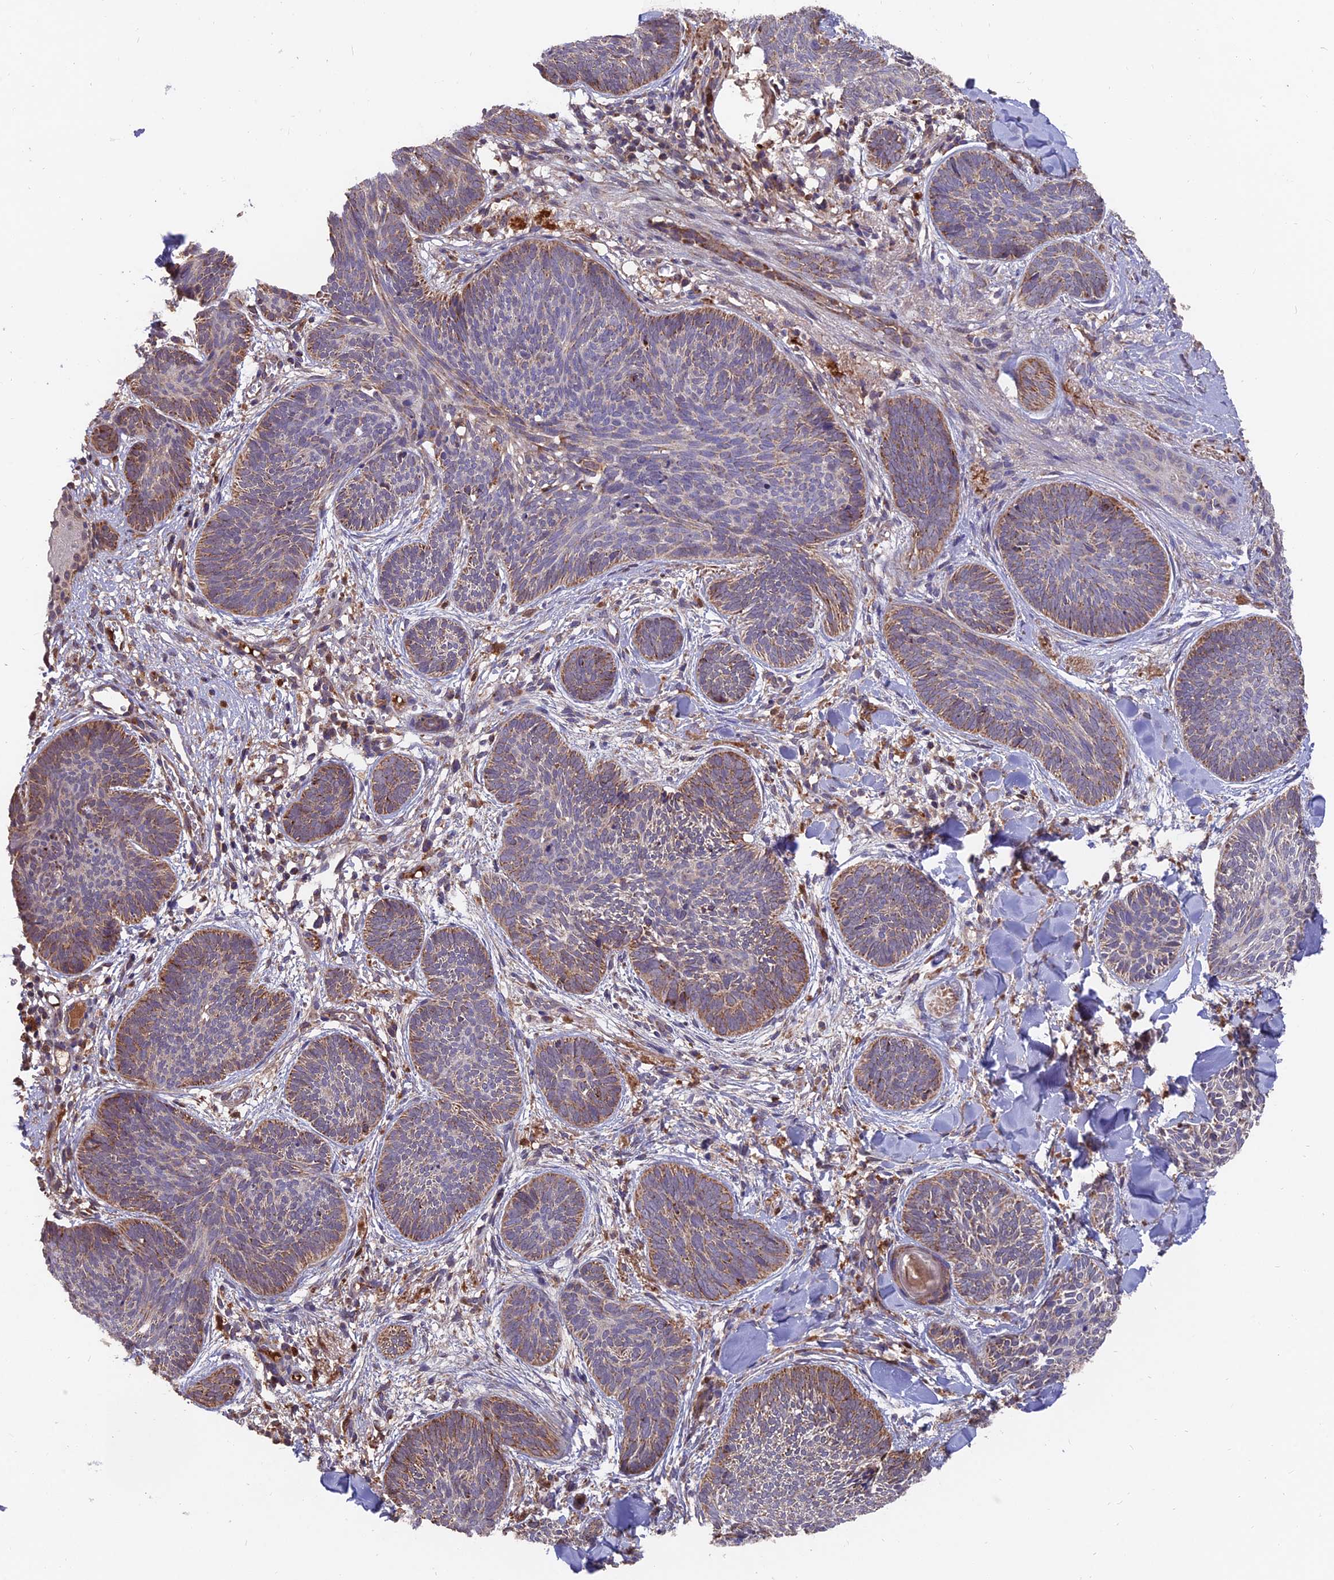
{"staining": {"intensity": "moderate", "quantity": "25%-75%", "location": "cytoplasmic/membranous"}, "tissue": "skin cancer", "cell_type": "Tumor cells", "image_type": "cancer", "snomed": [{"axis": "morphology", "description": "Basal cell carcinoma"}, {"axis": "topography", "description": "Skin"}], "caption": "Immunohistochemical staining of skin cancer displays medium levels of moderate cytoplasmic/membranous protein staining in about 25%-75% of tumor cells.", "gene": "IFT22", "patient": {"sex": "female", "age": 81}}